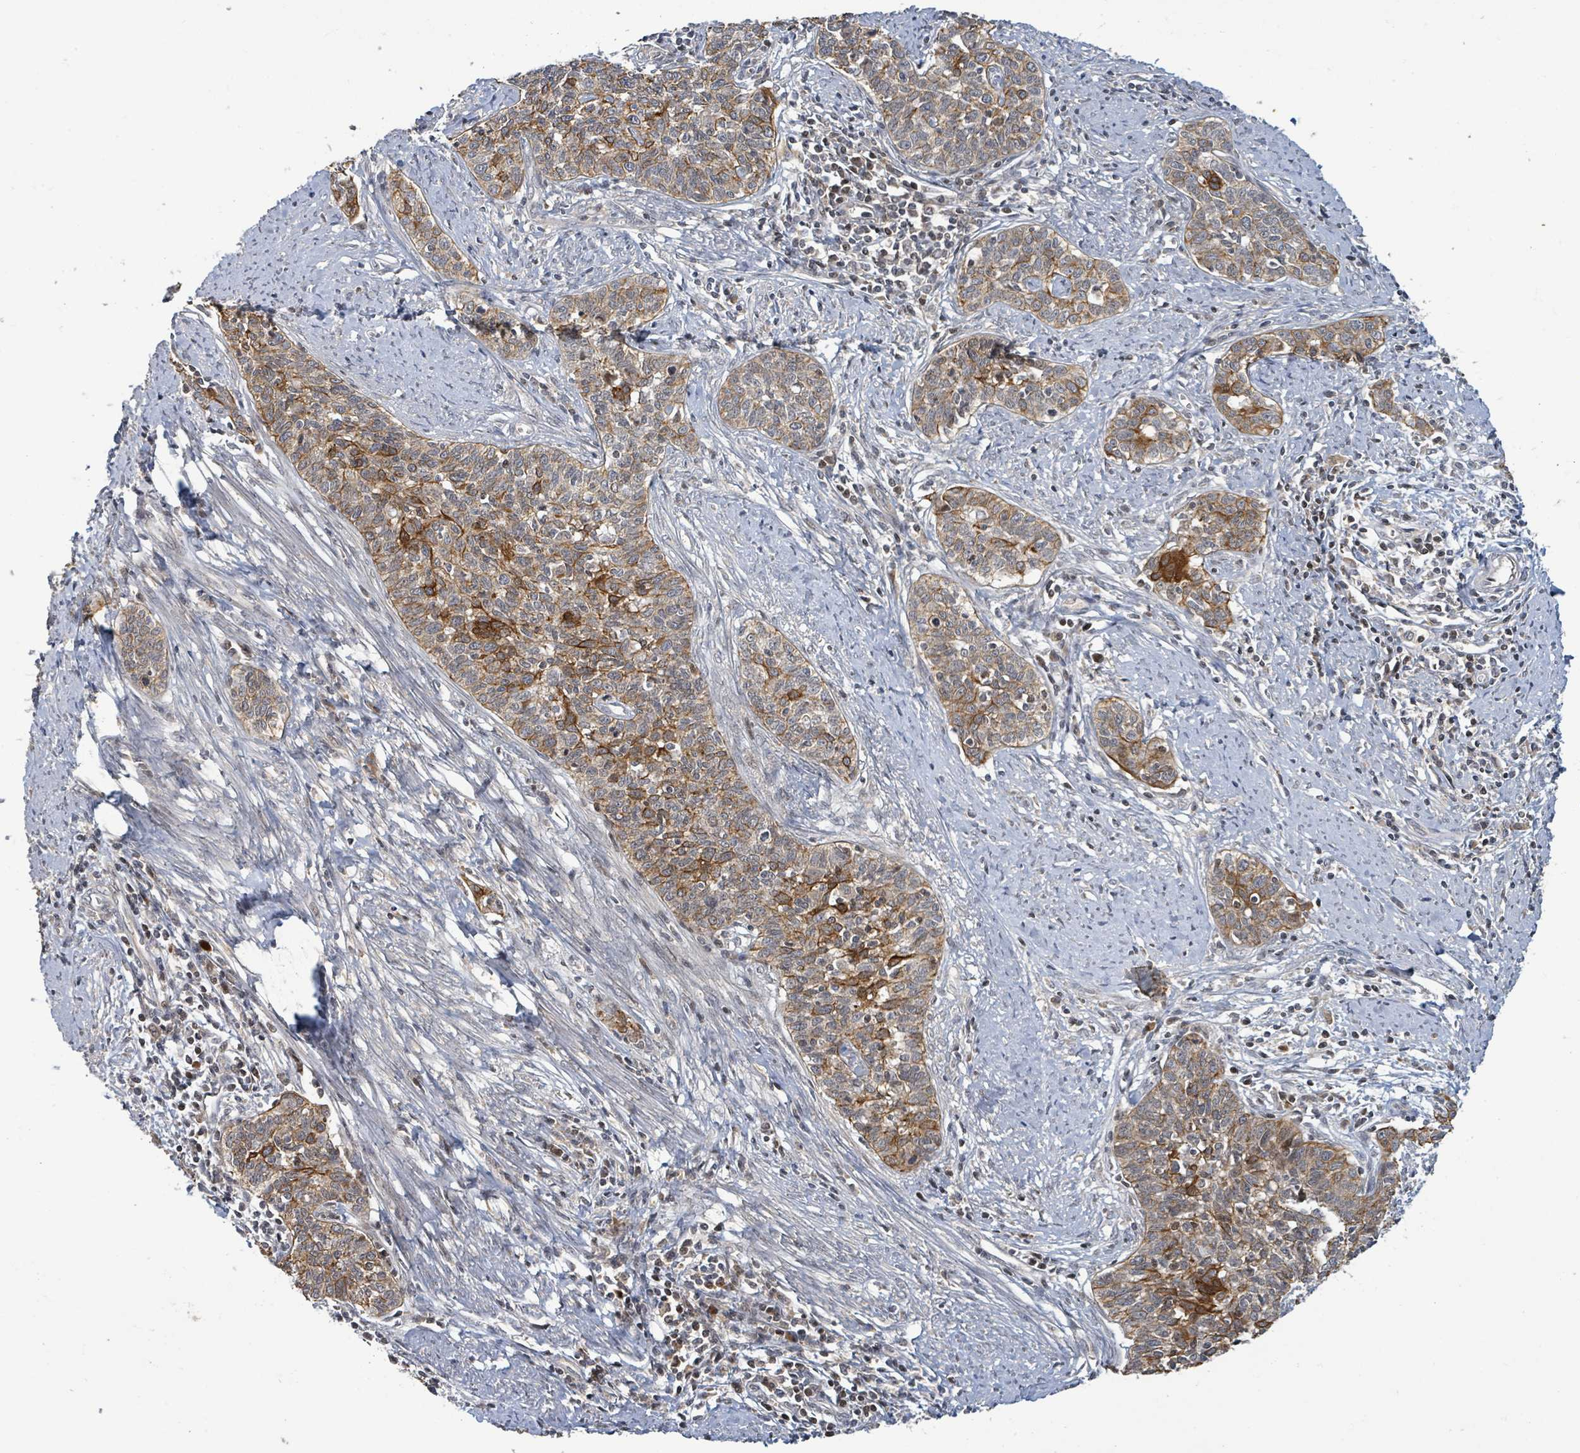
{"staining": {"intensity": "moderate", "quantity": "25%-75%", "location": "cytoplasmic/membranous"}, "tissue": "cervical cancer", "cell_type": "Tumor cells", "image_type": "cancer", "snomed": [{"axis": "morphology", "description": "Squamous cell carcinoma, NOS"}, {"axis": "topography", "description": "Cervix"}], "caption": "Cervical cancer (squamous cell carcinoma) stained with DAB (3,3'-diaminobenzidine) immunohistochemistry displays medium levels of moderate cytoplasmic/membranous positivity in approximately 25%-75% of tumor cells.", "gene": "ITGA11", "patient": {"sex": "female", "age": 39}}